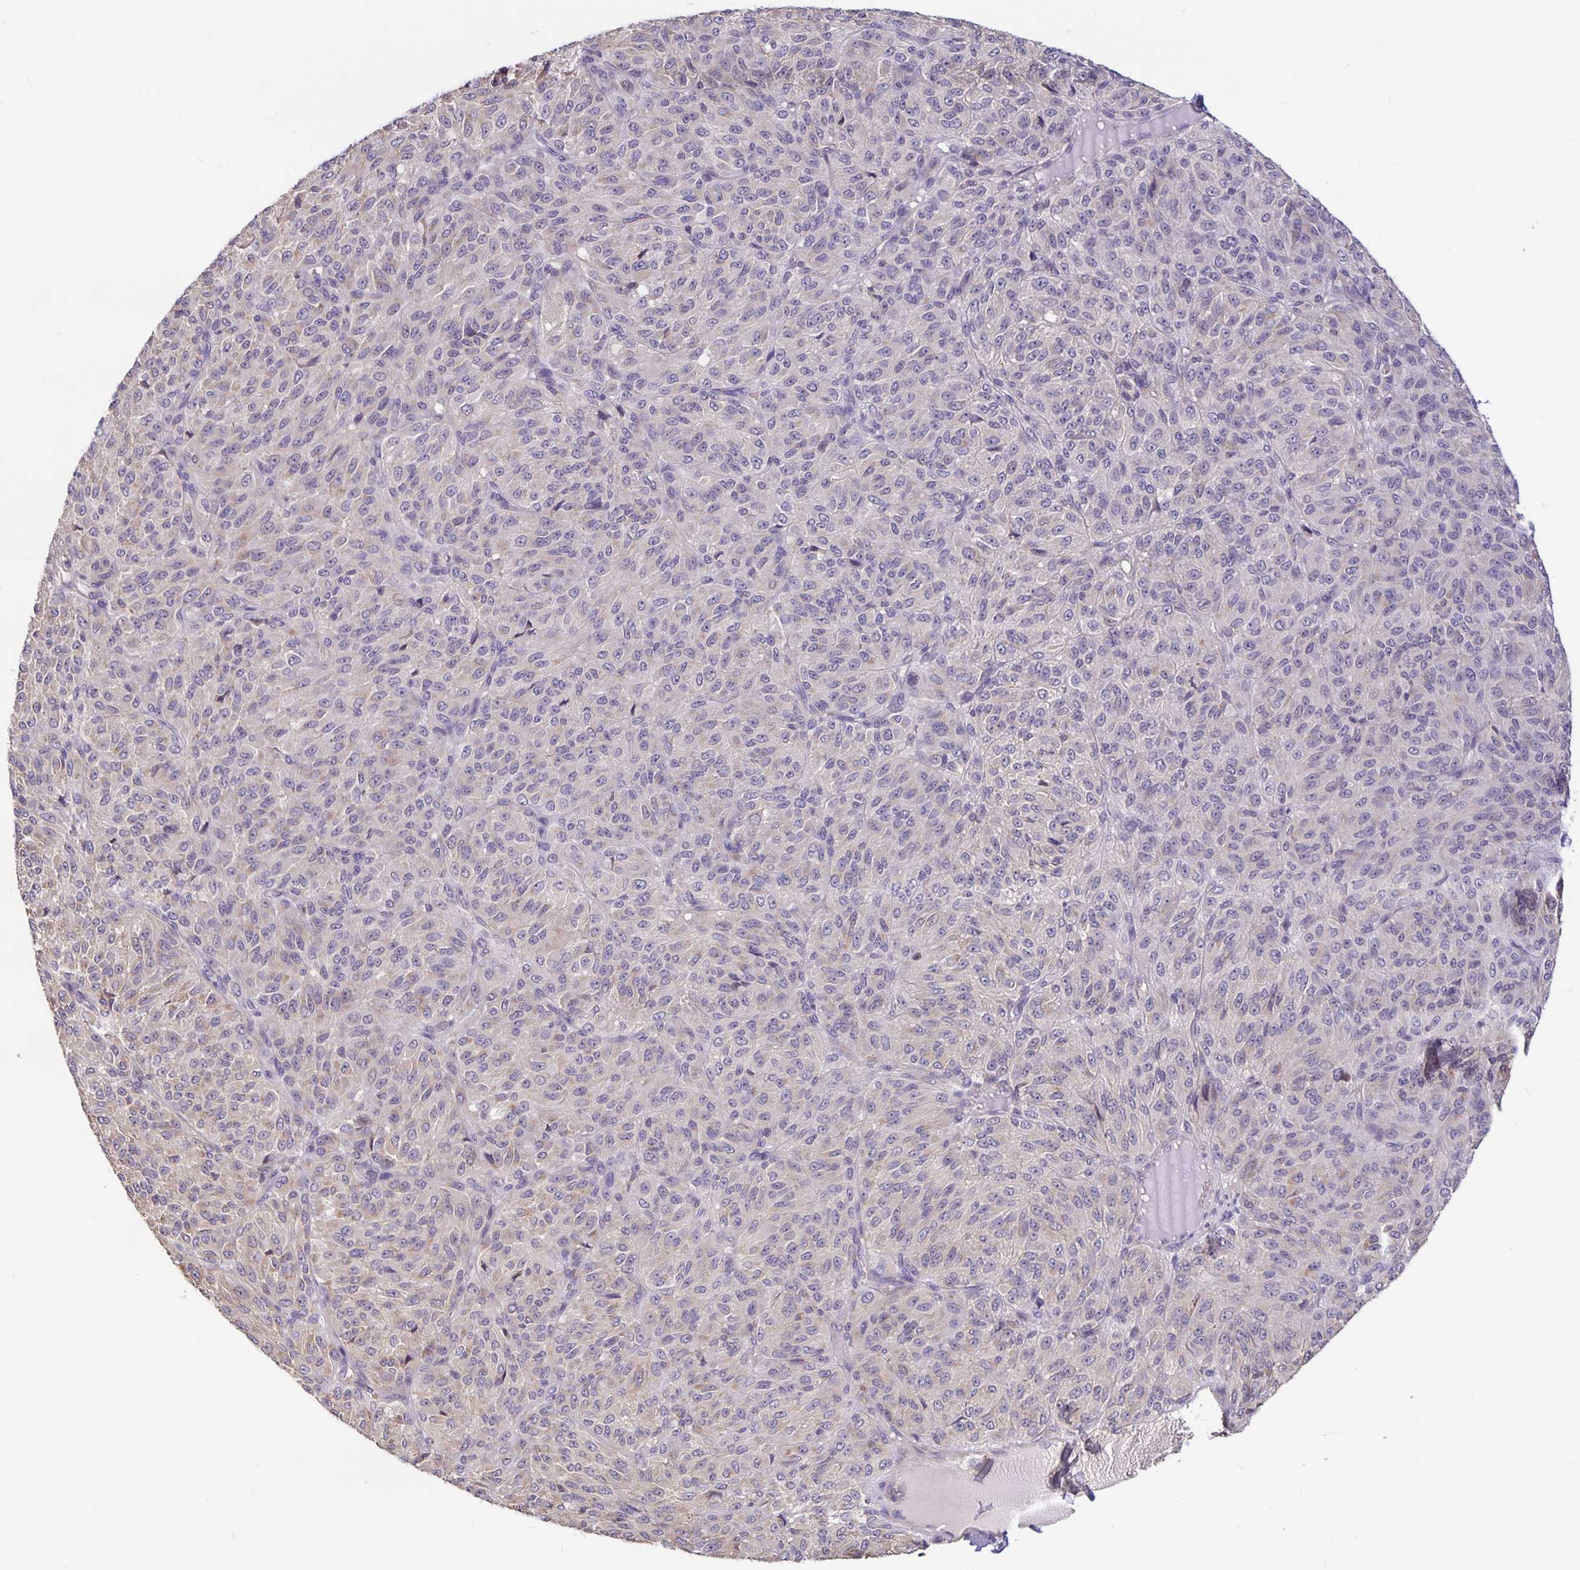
{"staining": {"intensity": "negative", "quantity": "none", "location": "none"}, "tissue": "melanoma", "cell_type": "Tumor cells", "image_type": "cancer", "snomed": [{"axis": "morphology", "description": "Malignant melanoma, Metastatic site"}, {"axis": "topography", "description": "Brain"}], "caption": "Immunohistochemical staining of human melanoma displays no significant expression in tumor cells. (DAB (3,3'-diaminobenzidine) immunohistochemistry (IHC) visualized using brightfield microscopy, high magnification).", "gene": "TMEM71", "patient": {"sex": "female", "age": 56}}